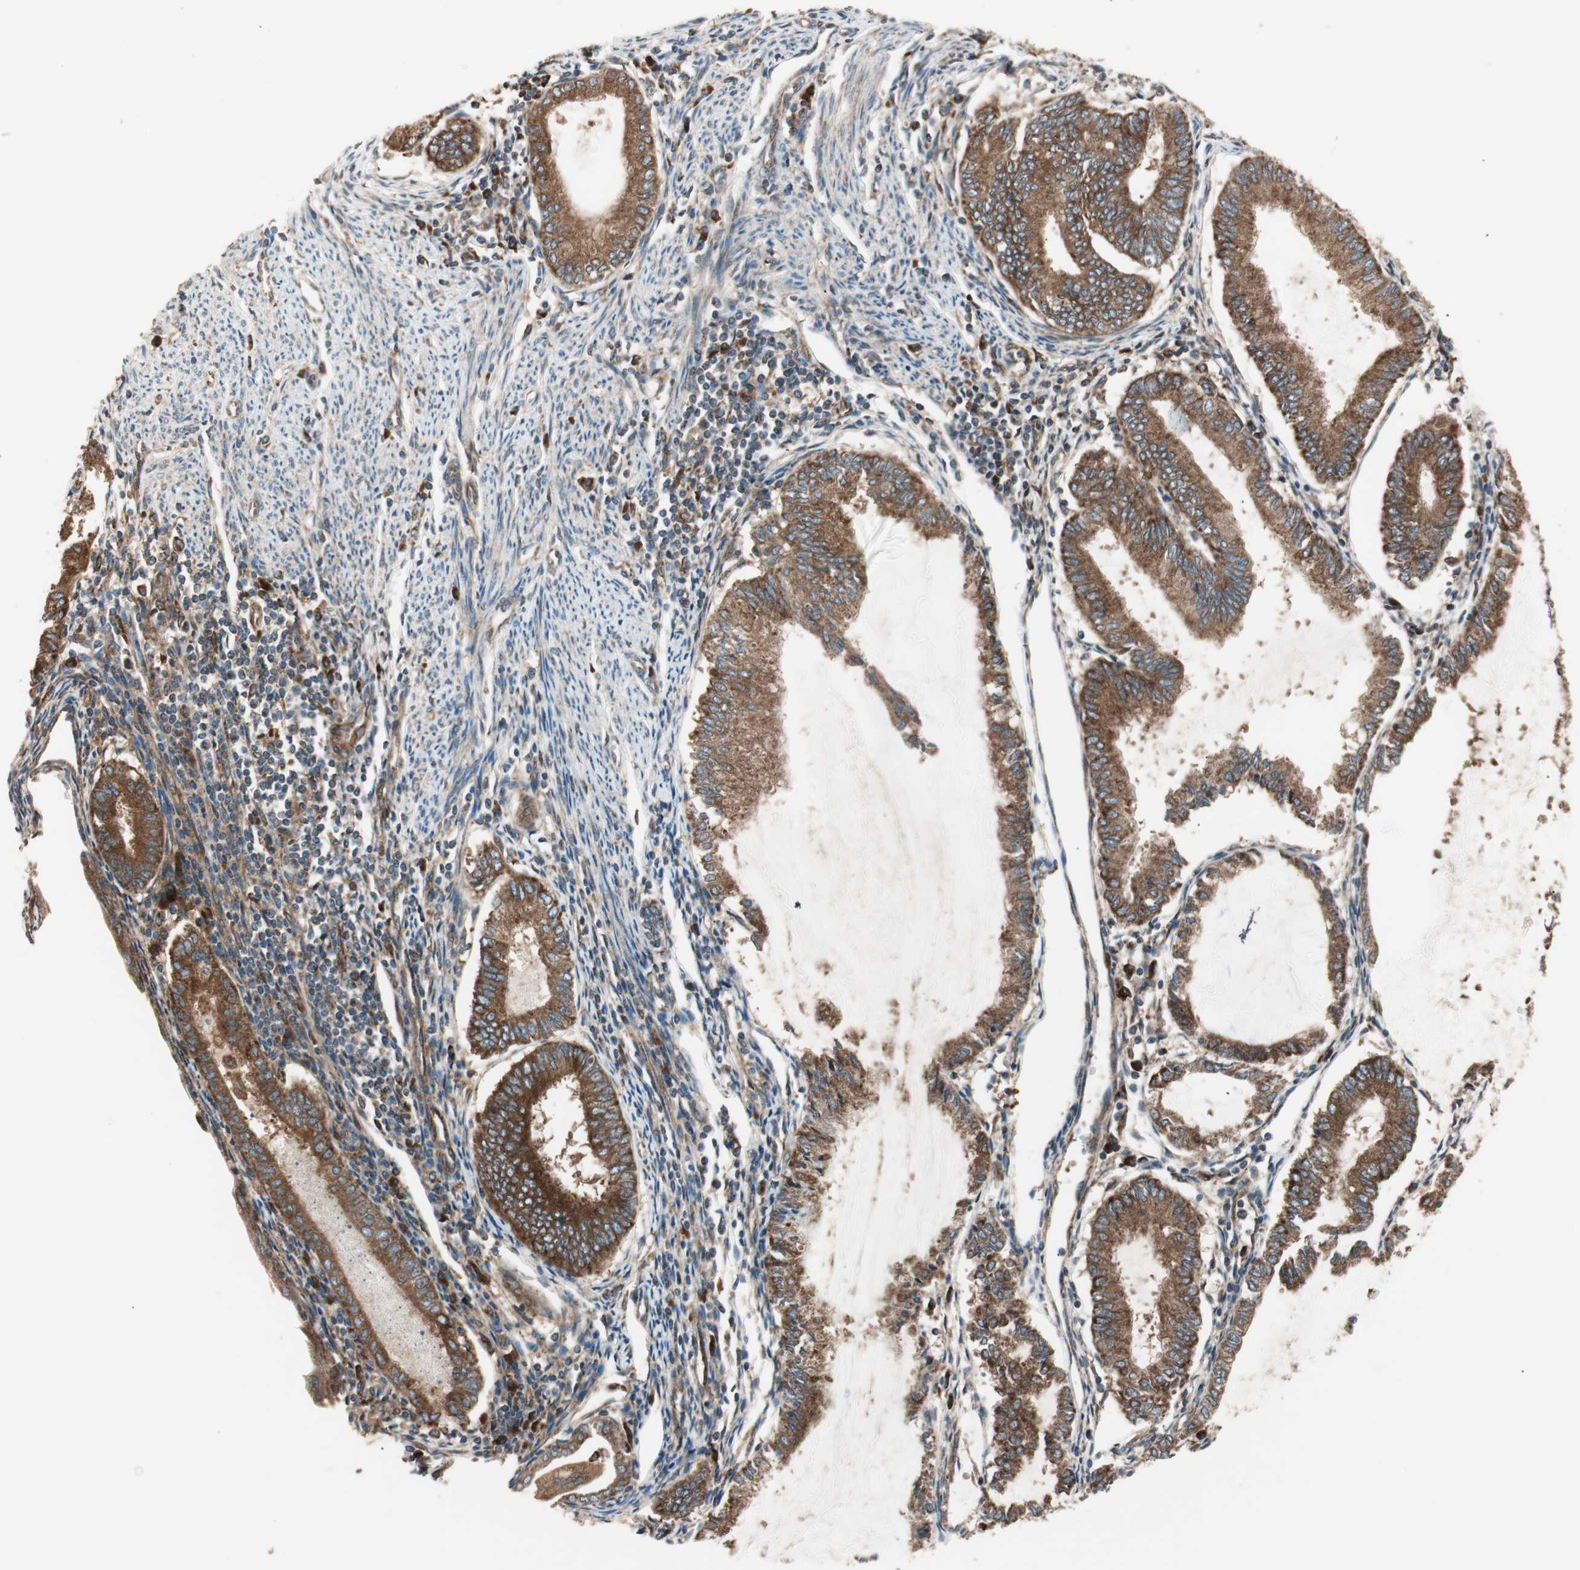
{"staining": {"intensity": "strong", "quantity": ">75%", "location": "cytoplasmic/membranous"}, "tissue": "endometrial cancer", "cell_type": "Tumor cells", "image_type": "cancer", "snomed": [{"axis": "morphology", "description": "Adenocarcinoma, NOS"}, {"axis": "topography", "description": "Endometrium"}], "caption": "Immunohistochemistry (DAB) staining of human endometrial cancer demonstrates strong cytoplasmic/membranous protein expression in approximately >75% of tumor cells.", "gene": "RAB5A", "patient": {"sex": "female", "age": 86}}